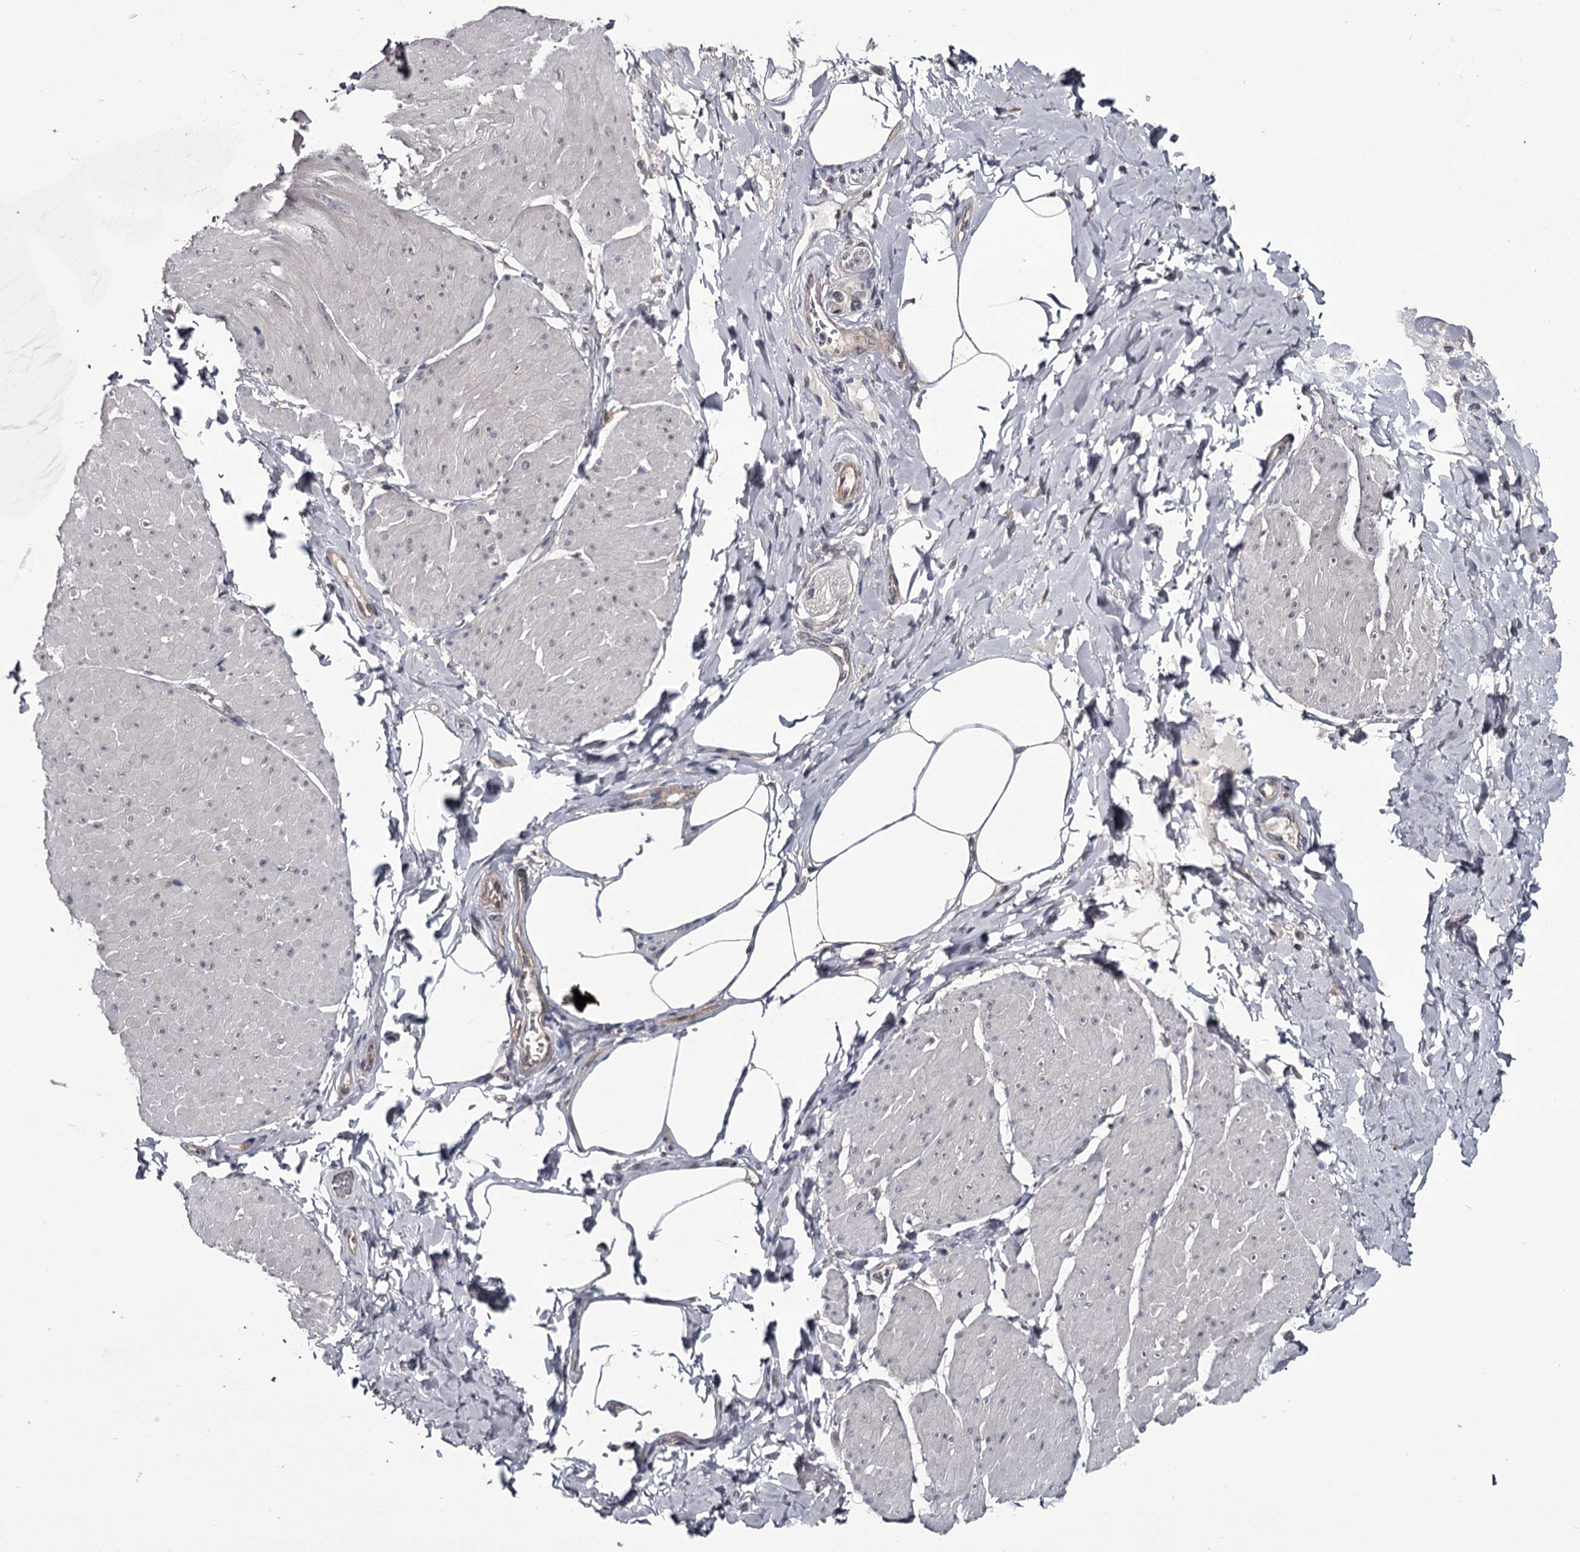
{"staining": {"intensity": "negative", "quantity": "none", "location": "none"}, "tissue": "smooth muscle", "cell_type": "Smooth muscle cells", "image_type": "normal", "snomed": [{"axis": "morphology", "description": "Urothelial carcinoma, High grade"}, {"axis": "topography", "description": "Urinary bladder"}], "caption": "This is an immunohistochemistry (IHC) micrograph of normal human smooth muscle. There is no positivity in smooth muscle cells.", "gene": "DAO", "patient": {"sex": "male", "age": 46}}